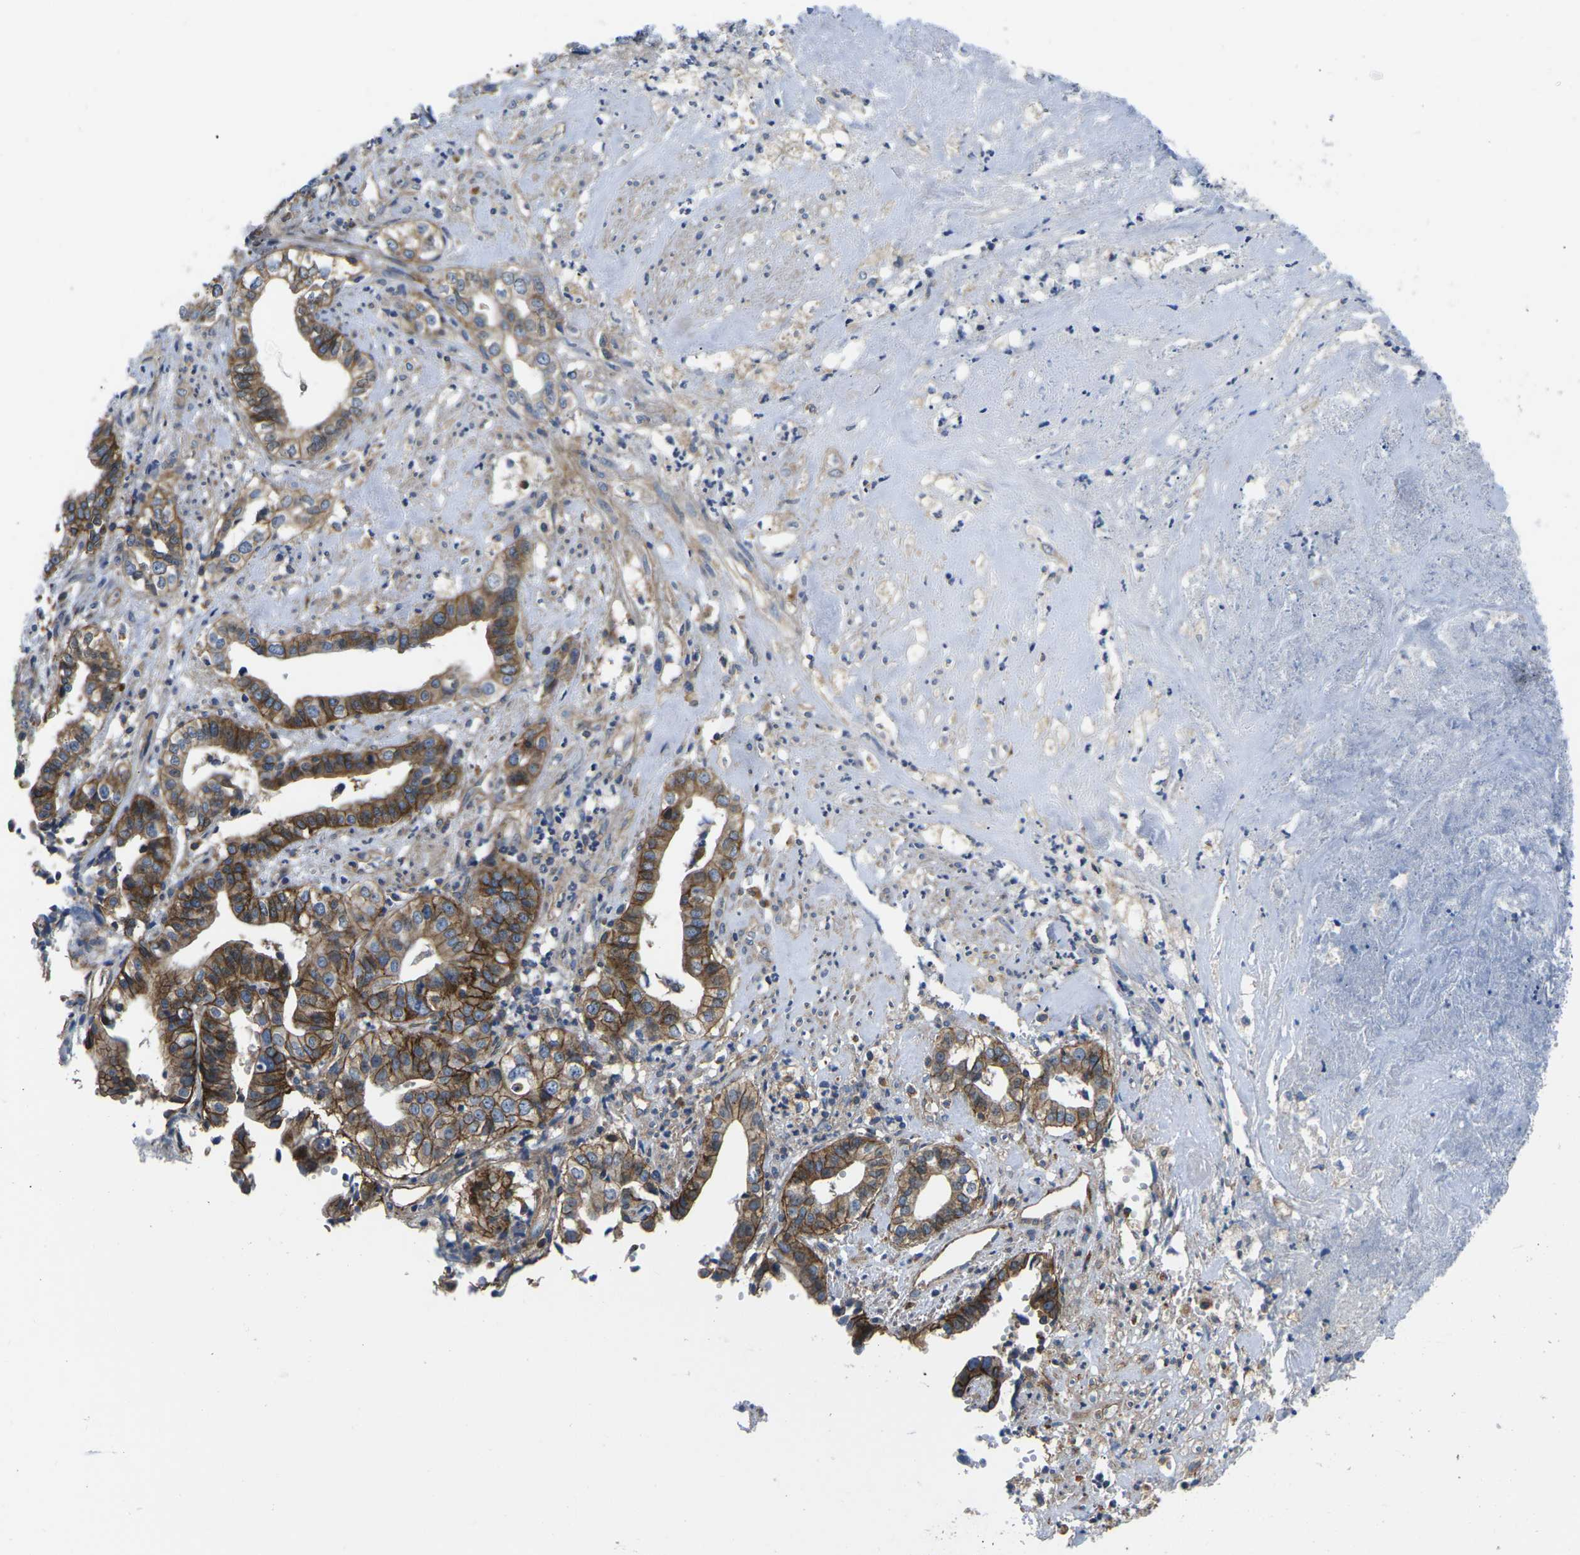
{"staining": {"intensity": "strong", "quantity": ">75%", "location": "cytoplasmic/membranous"}, "tissue": "liver cancer", "cell_type": "Tumor cells", "image_type": "cancer", "snomed": [{"axis": "morphology", "description": "Cholangiocarcinoma"}, {"axis": "topography", "description": "Liver"}], "caption": "Strong cytoplasmic/membranous expression is seen in about >75% of tumor cells in liver cholangiocarcinoma.", "gene": "DLG1", "patient": {"sex": "female", "age": 61}}